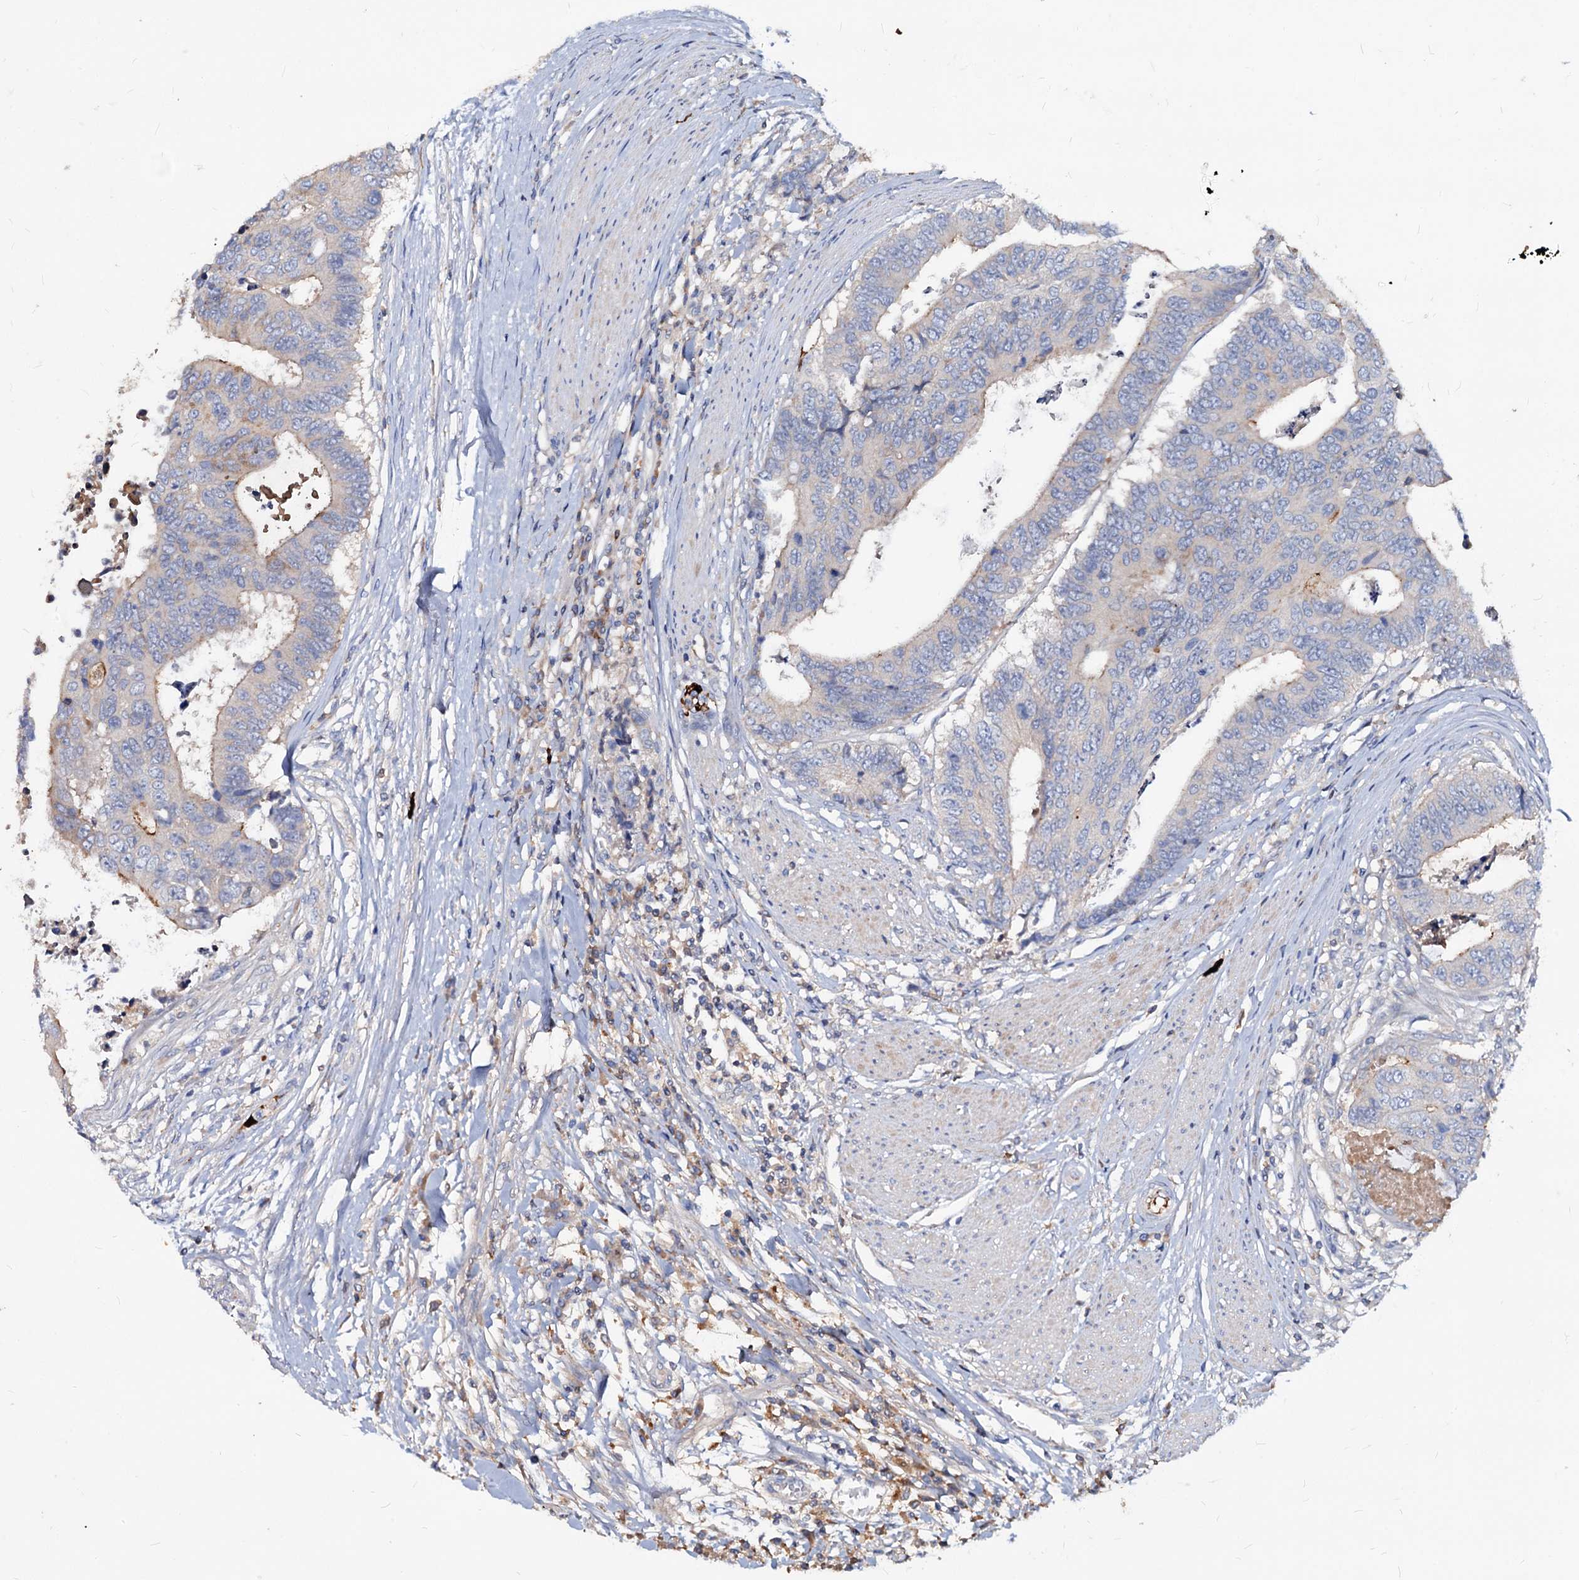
{"staining": {"intensity": "weak", "quantity": "<25%", "location": "cytoplasmic/membranous"}, "tissue": "colorectal cancer", "cell_type": "Tumor cells", "image_type": "cancer", "snomed": [{"axis": "morphology", "description": "Adenocarcinoma, NOS"}, {"axis": "topography", "description": "Rectum"}], "caption": "Tumor cells are negative for protein expression in human colorectal cancer.", "gene": "ACY3", "patient": {"sex": "male", "age": 84}}